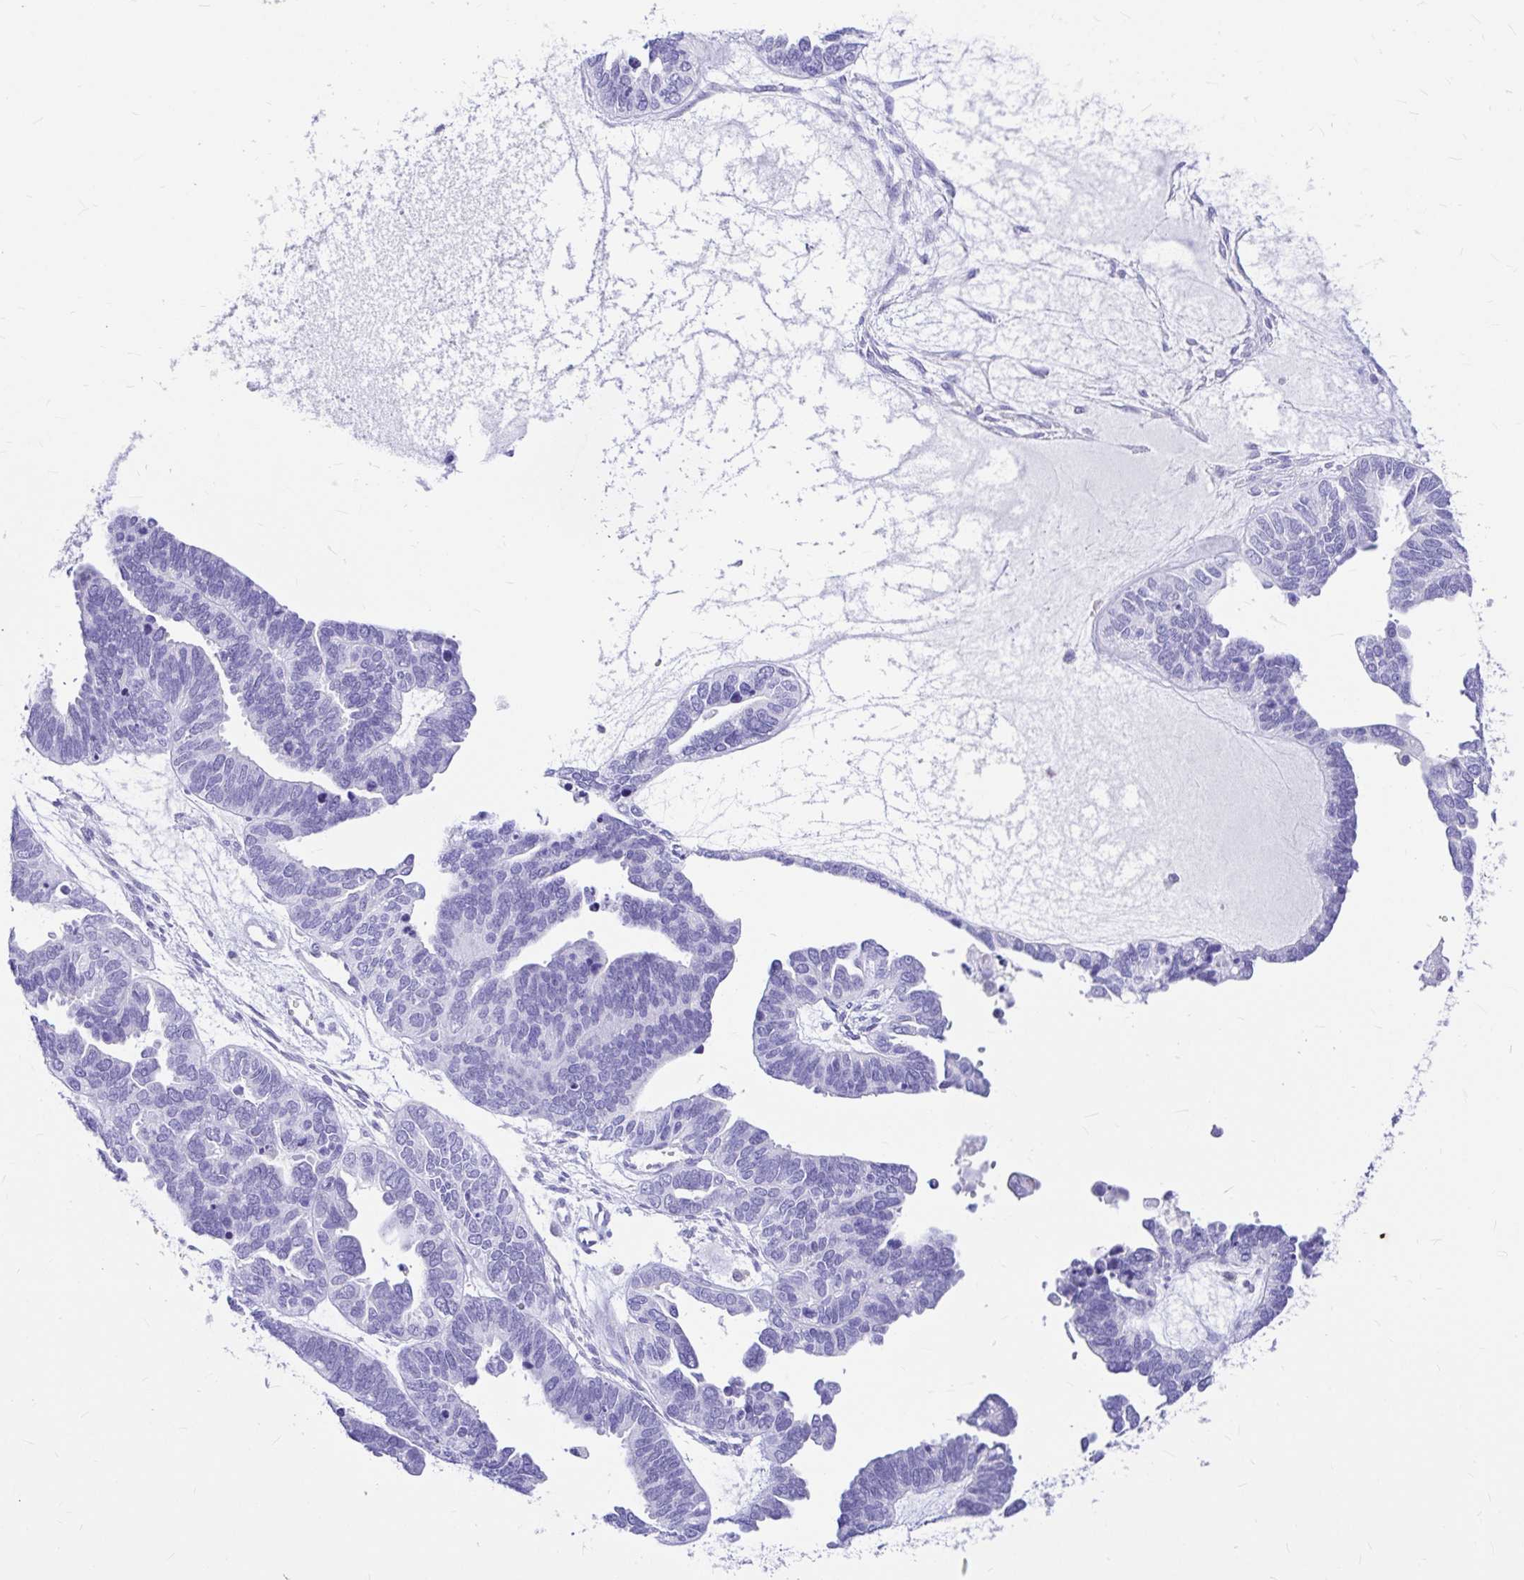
{"staining": {"intensity": "negative", "quantity": "none", "location": "none"}, "tissue": "ovarian cancer", "cell_type": "Tumor cells", "image_type": "cancer", "snomed": [{"axis": "morphology", "description": "Cystadenocarcinoma, serous, NOS"}, {"axis": "topography", "description": "Ovary"}], "caption": "Histopathology image shows no protein positivity in tumor cells of ovarian serous cystadenocarcinoma tissue.", "gene": "CLEC1B", "patient": {"sex": "female", "age": 51}}